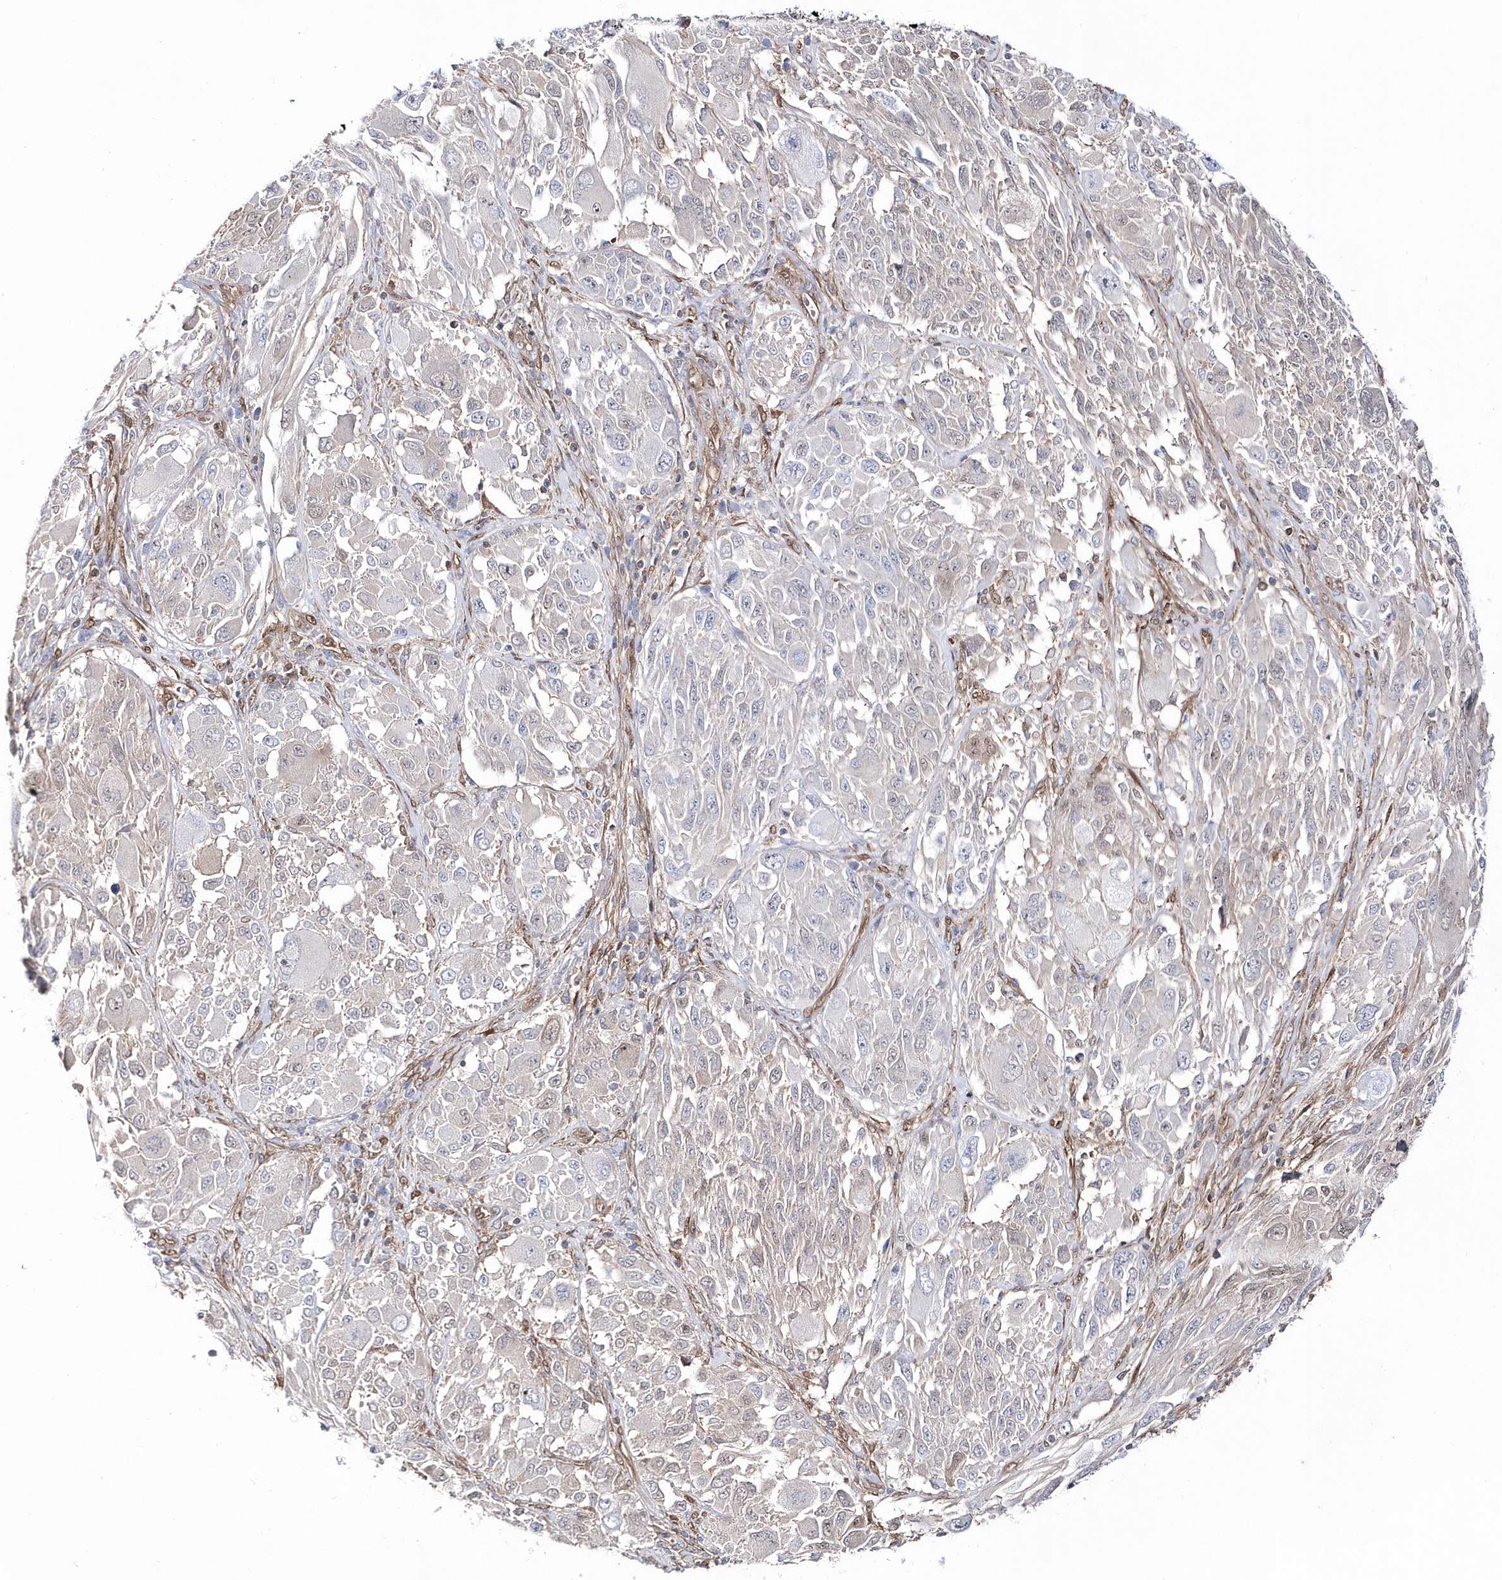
{"staining": {"intensity": "negative", "quantity": "none", "location": "none"}, "tissue": "melanoma", "cell_type": "Tumor cells", "image_type": "cancer", "snomed": [{"axis": "morphology", "description": "Malignant melanoma, NOS"}, {"axis": "topography", "description": "Skin"}], "caption": "An immunohistochemistry image of melanoma is shown. There is no staining in tumor cells of melanoma.", "gene": "BDH2", "patient": {"sex": "female", "age": 91}}